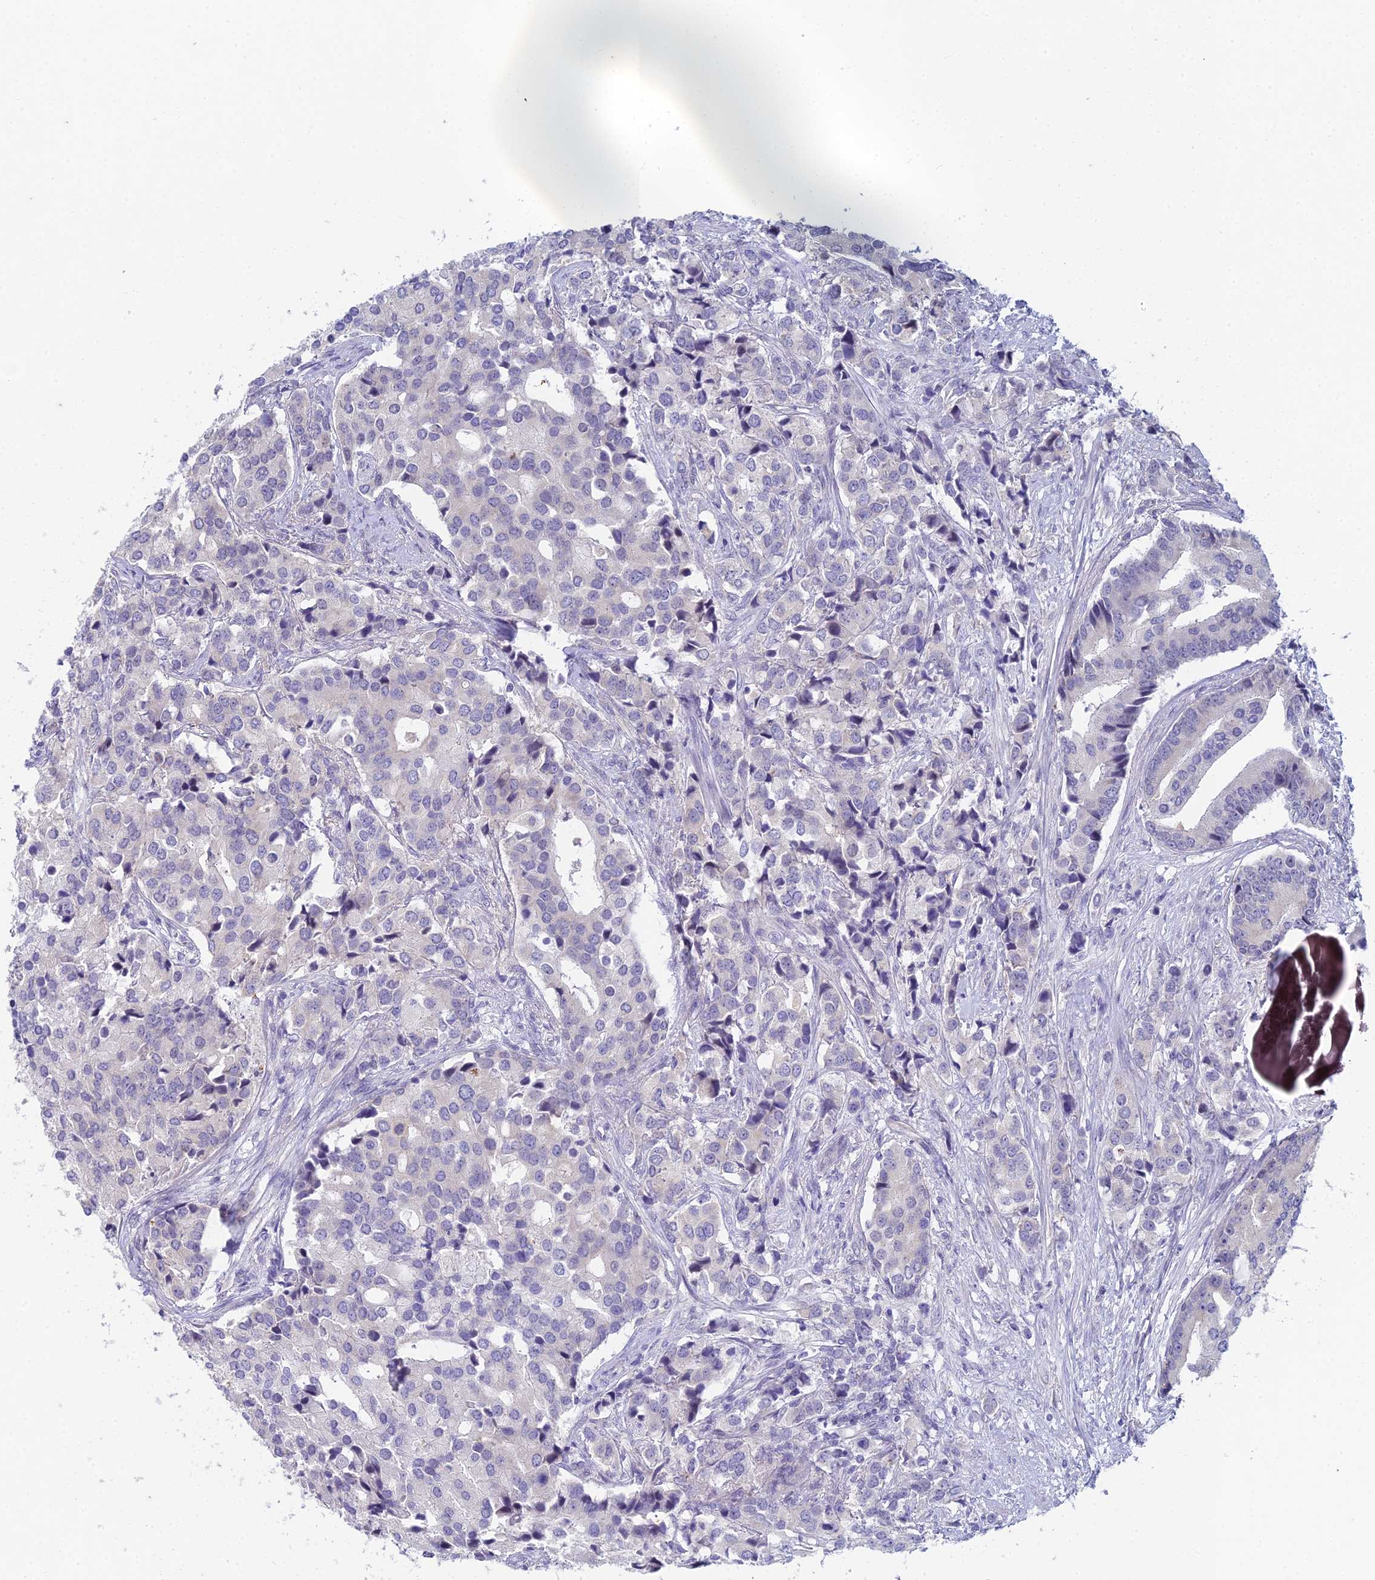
{"staining": {"intensity": "negative", "quantity": "none", "location": "none"}, "tissue": "prostate cancer", "cell_type": "Tumor cells", "image_type": "cancer", "snomed": [{"axis": "morphology", "description": "Adenocarcinoma, High grade"}, {"axis": "topography", "description": "Prostate"}], "caption": "A photomicrograph of human prostate cancer is negative for staining in tumor cells. (Immunohistochemistry (ihc), brightfield microscopy, high magnification).", "gene": "EEF2KMT", "patient": {"sex": "male", "age": 62}}